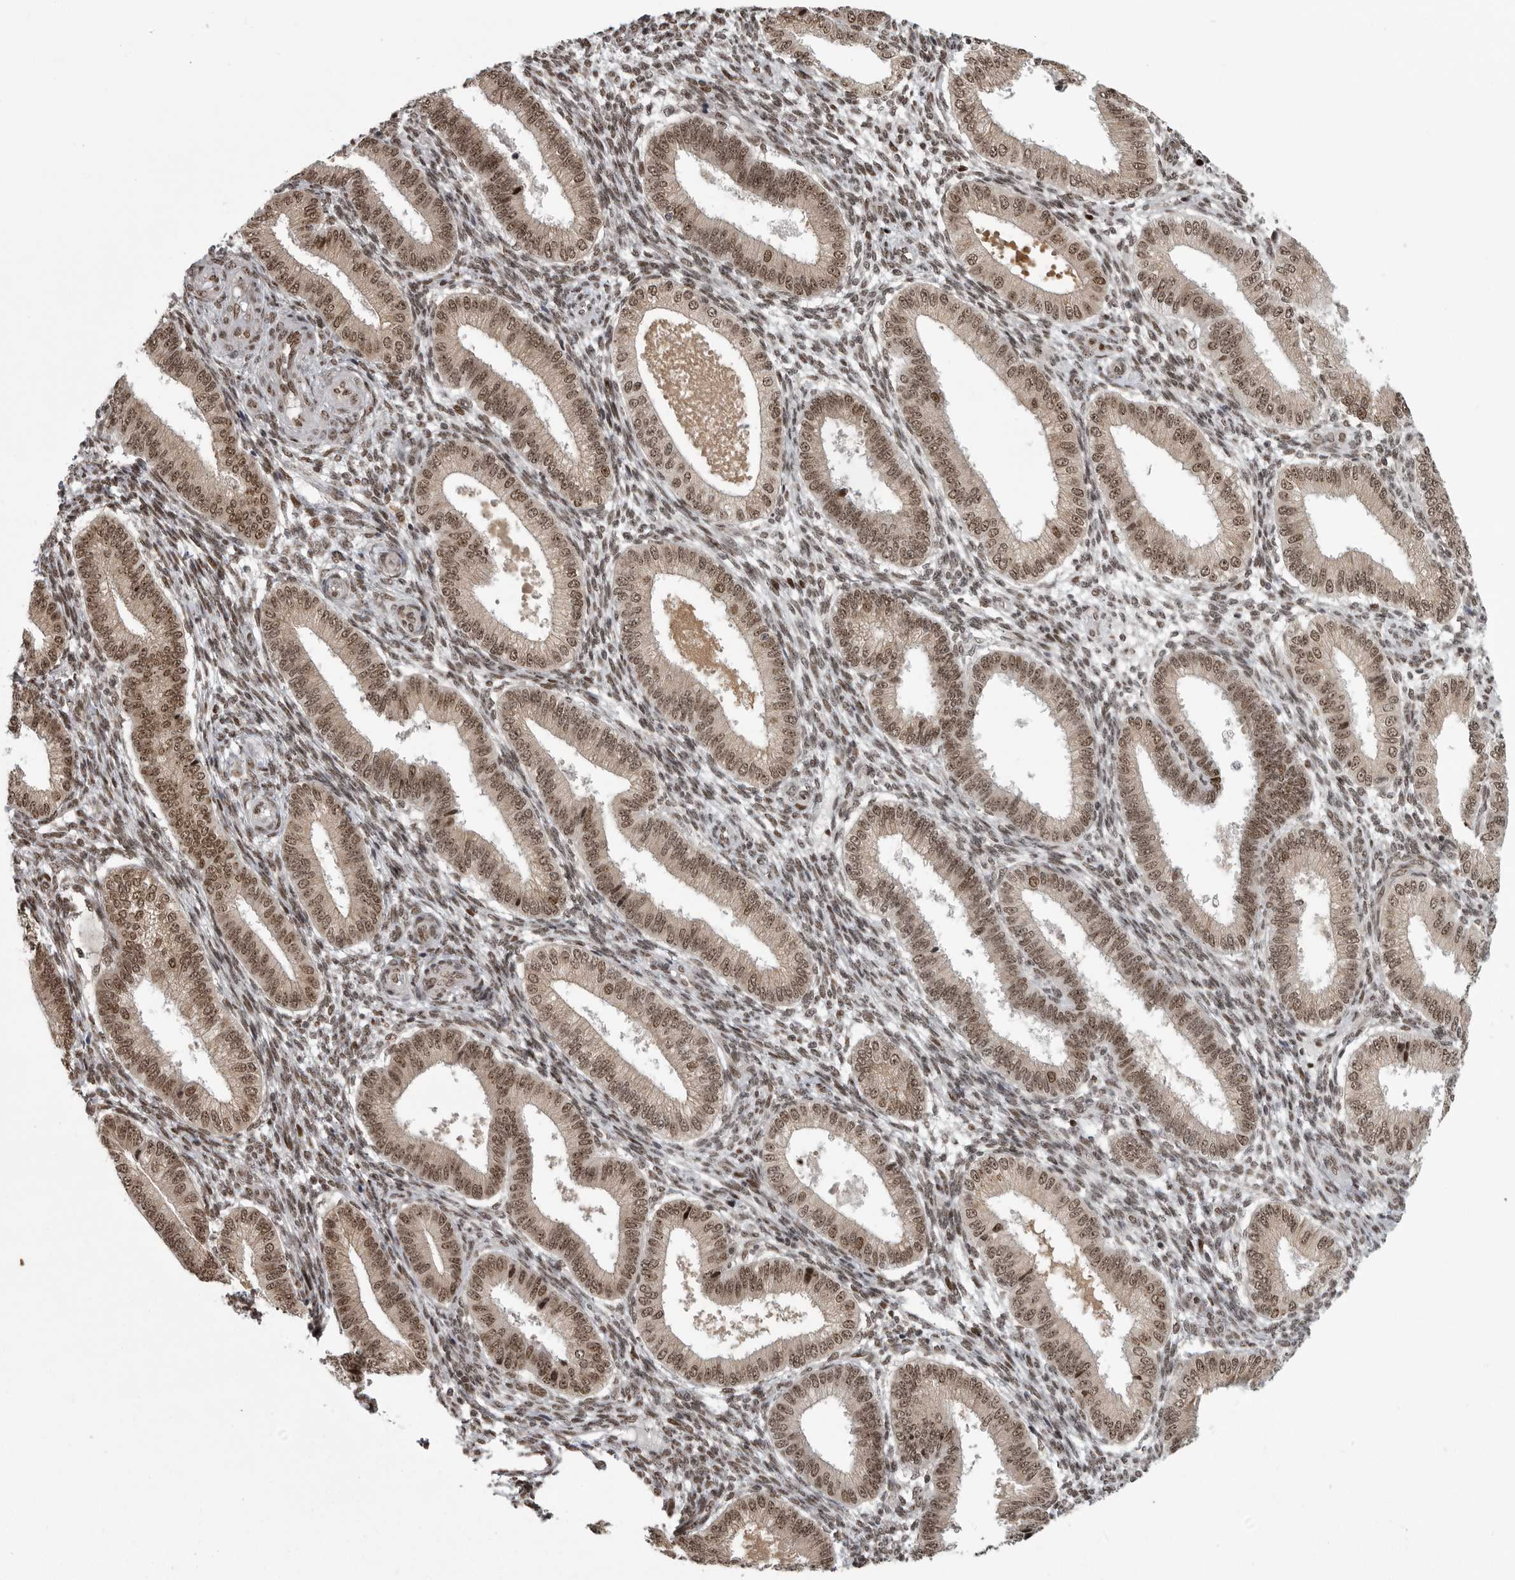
{"staining": {"intensity": "moderate", "quantity": "25%-75%", "location": "nuclear"}, "tissue": "endometrium", "cell_type": "Cells in endometrial stroma", "image_type": "normal", "snomed": [{"axis": "morphology", "description": "Normal tissue, NOS"}, {"axis": "topography", "description": "Endometrium"}], "caption": "IHC staining of normal endometrium, which exhibits medium levels of moderate nuclear staining in about 25%-75% of cells in endometrial stroma indicating moderate nuclear protein staining. The staining was performed using DAB (3,3'-diaminobenzidine) (brown) for protein detection and nuclei were counterstained in hematoxylin (blue).", "gene": "YAF2", "patient": {"sex": "female", "age": 39}}